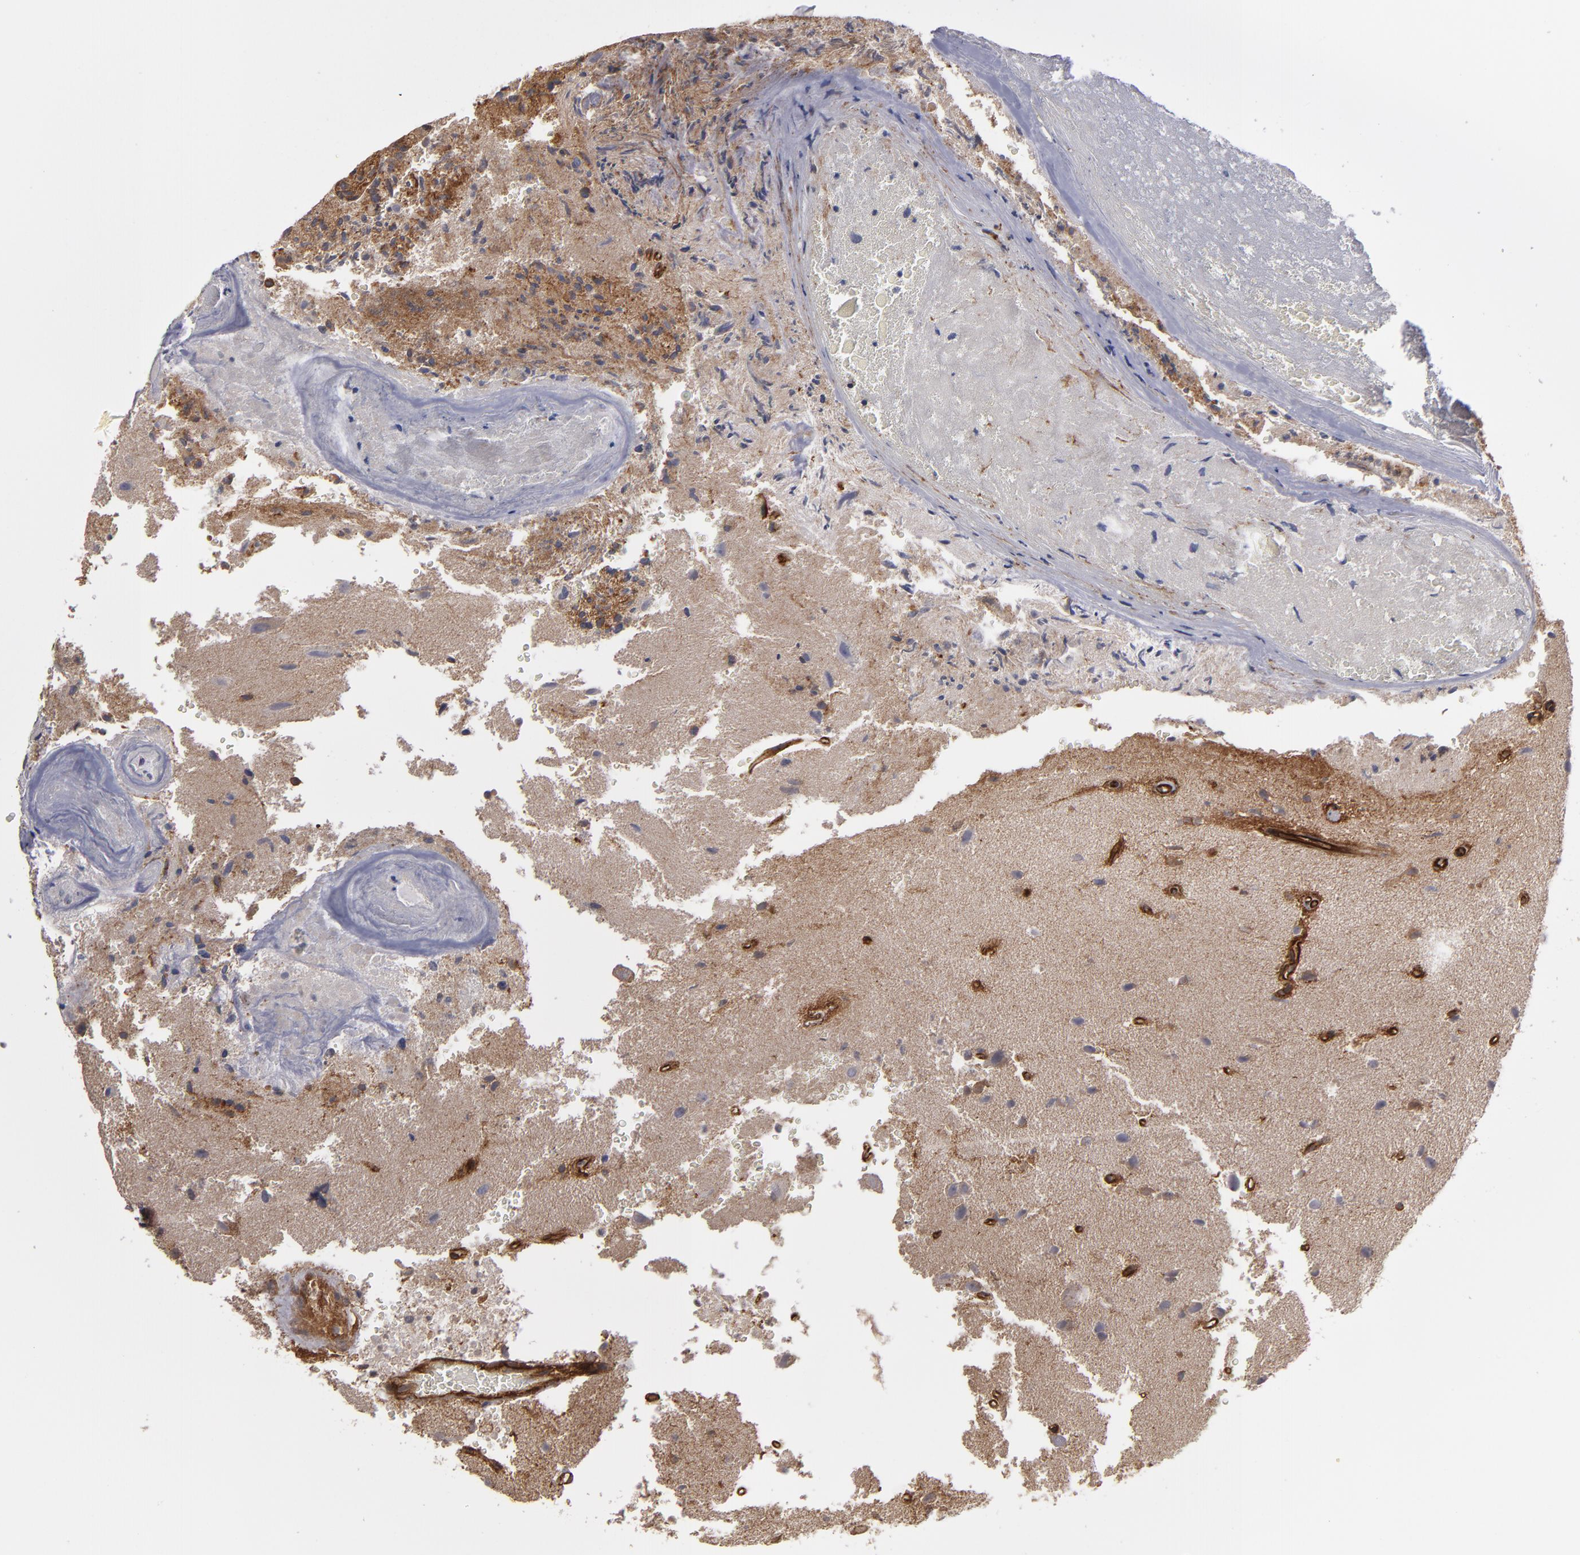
{"staining": {"intensity": "moderate", "quantity": ">75%", "location": "cytoplasmic/membranous"}, "tissue": "glioma", "cell_type": "Tumor cells", "image_type": "cancer", "snomed": [{"axis": "morphology", "description": "Normal tissue, NOS"}, {"axis": "morphology", "description": "Glioma, malignant, High grade"}, {"axis": "topography", "description": "Cerebral cortex"}], "caption": "Malignant high-grade glioma was stained to show a protein in brown. There is medium levels of moderate cytoplasmic/membranous staining in about >75% of tumor cells.", "gene": "TJP1", "patient": {"sex": "male", "age": 75}}